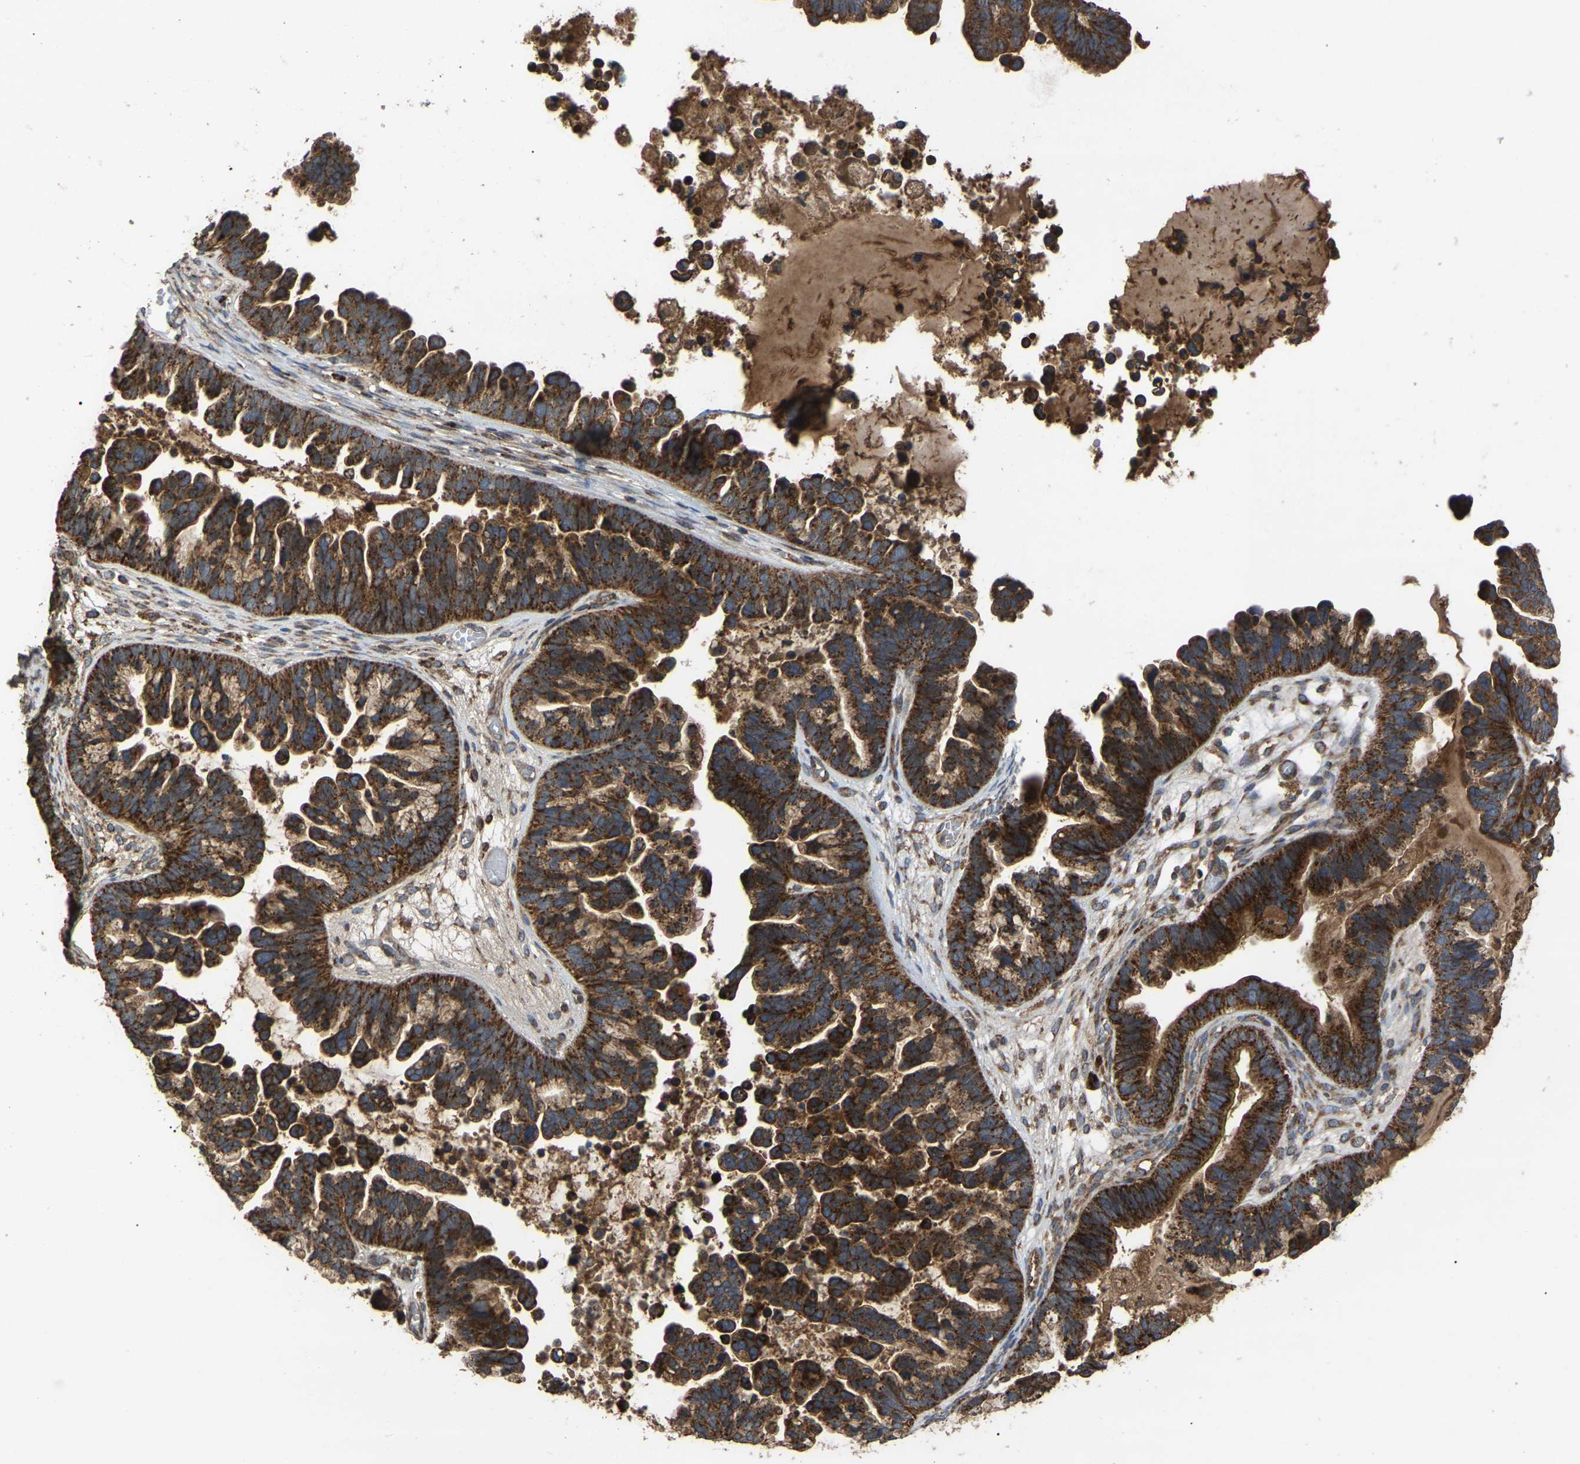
{"staining": {"intensity": "moderate", "quantity": ">75%", "location": "cytoplasmic/membranous"}, "tissue": "ovarian cancer", "cell_type": "Tumor cells", "image_type": "cancer", "snomed": [{"axis": "morphology", "description": "Cystadenocarcinoma, serous, NOS"}, {"axis": "topography", "description": "Ovary"}], "caption": "Immunohistochemical staining of human ovarian serous cystadenocarcinoma demonstrates medium levels of moderate cytoplasmic/membranous protein positivity in about >75% of tumor cells.", "gene": "GCC1", "patient": {"sex": "female", "age": 56}}